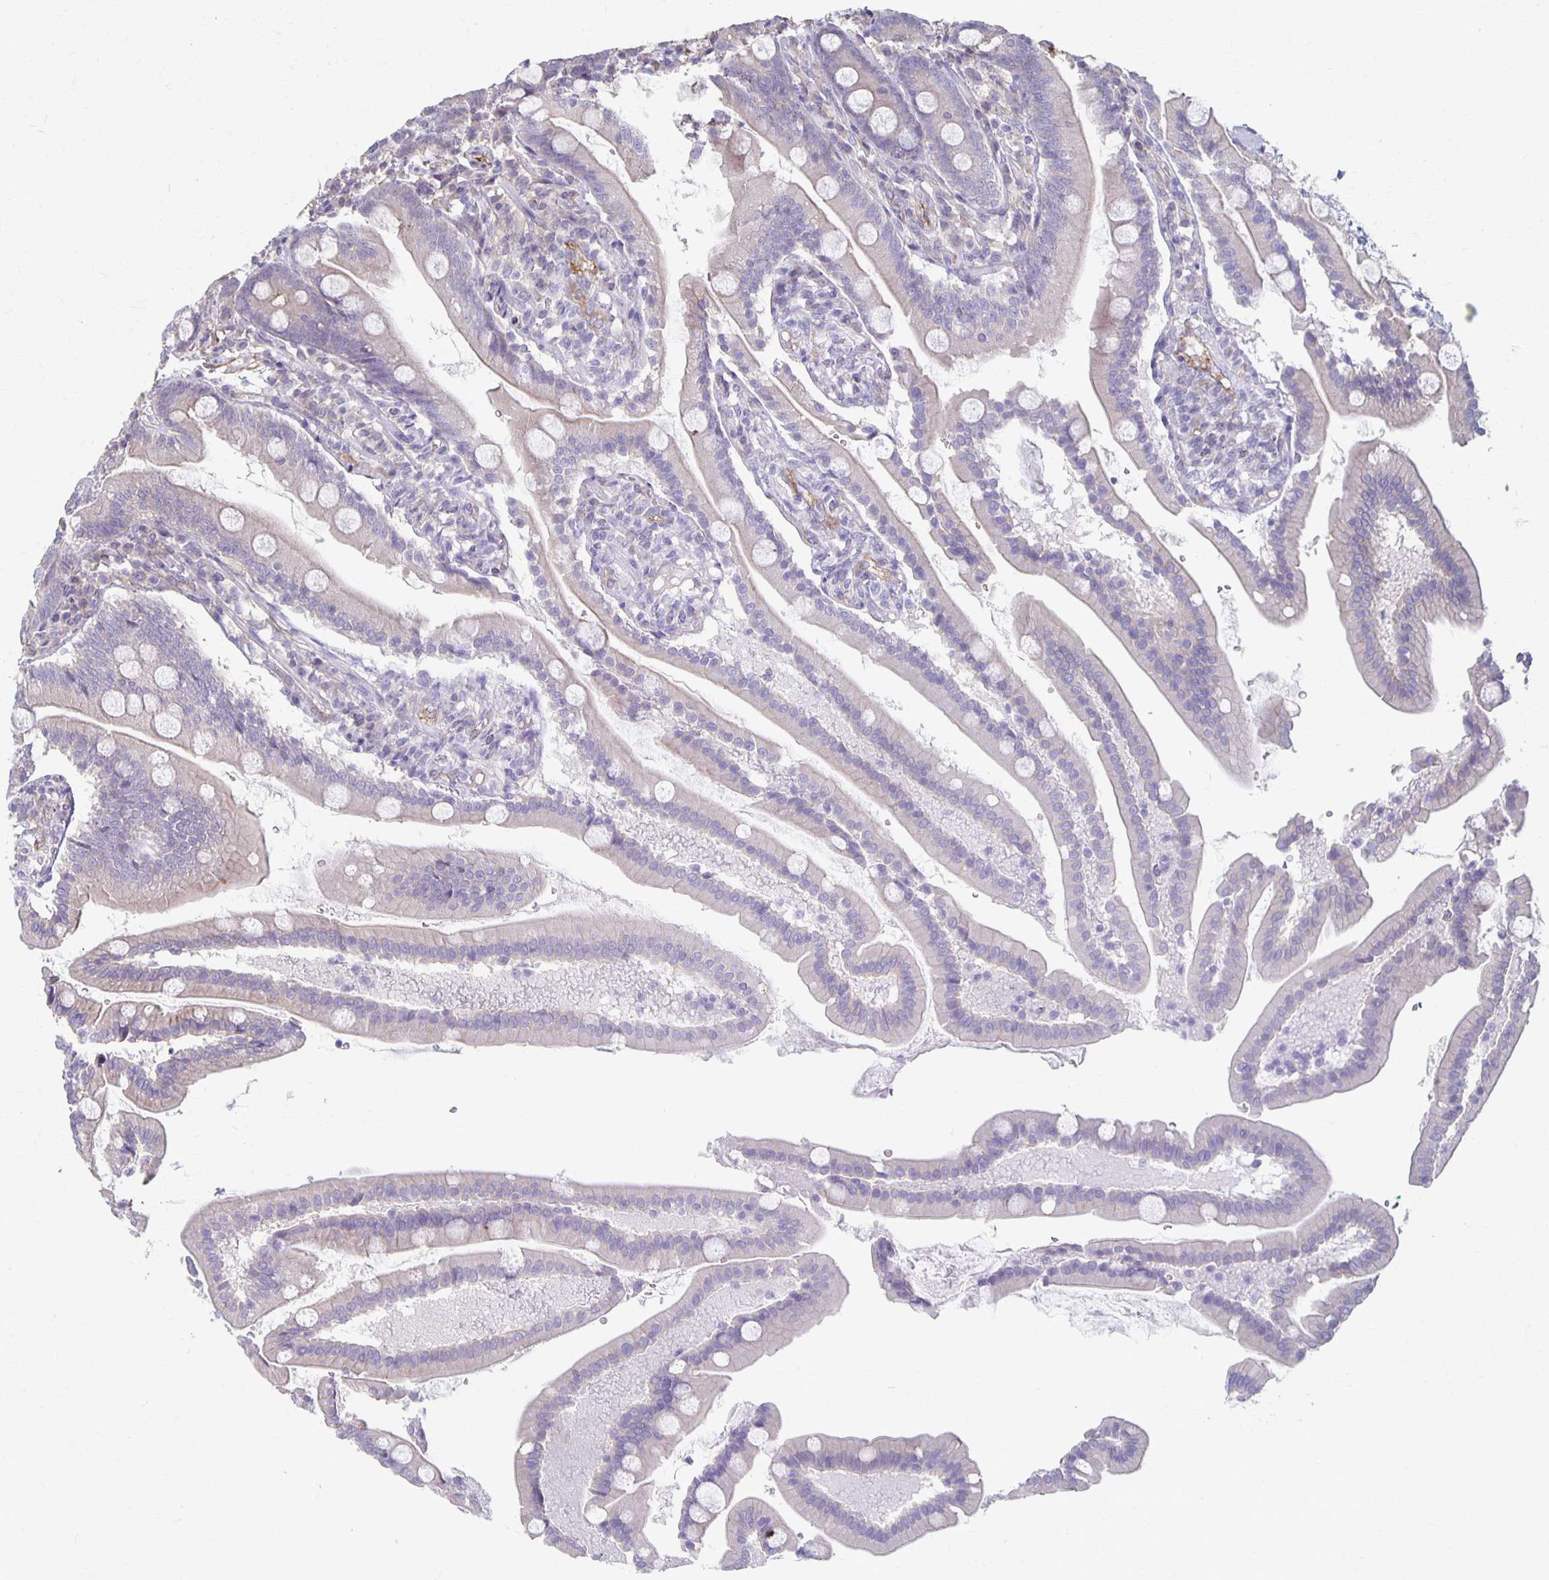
{"staining": {"intensity": "negative", "quantity": "none", "location": "none"}, "tissue": "duodenum", "cell_type": "Glandular cells", "image_type": "normal", "snomed": [{"axis": "morphology", "description": "Normal tissue, NOS"}, {"axis": "topography", "description": "Duodenum"}], "caption": "IHC of unremarkable human duodenum exhibits no positivity in glandular cells.", "gene": "PPP1R3E", "patient": {"sex": "female", "age": 67}}